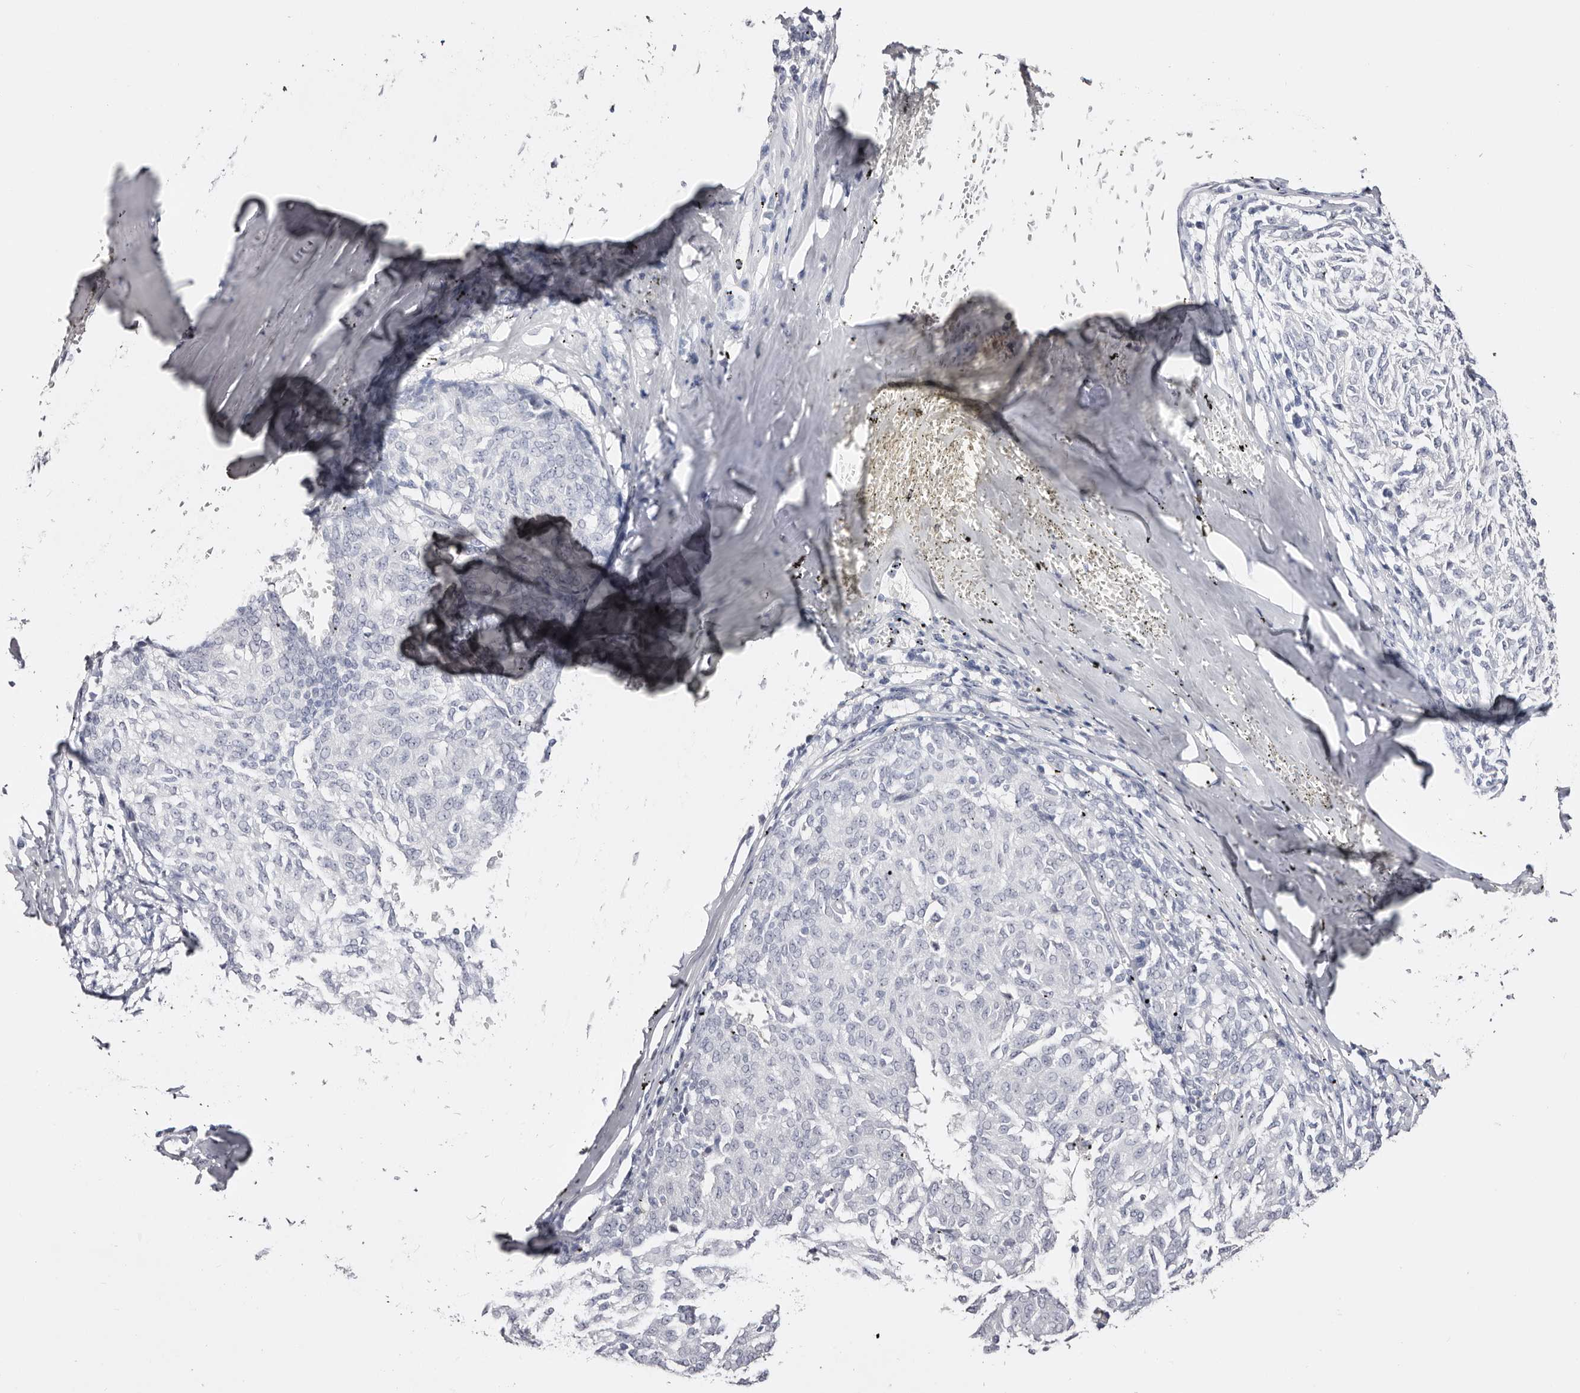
{"staining": {"intensity": "negative", "quantity": "none", "location": "none"}, "tissue": "melanoma", "cell_type": "Tumor cells", "image_type": "cancer", "snomed": [{"axis": "morphology", "description": "Malignant melanoma, NOS"}, {"axis": "topography", "description": "Skin"}], "caption": "This is a photomicrograph of IHC staining of melanoma, which shows no staining in tumor cells.", "gene": "AKNAD1", "patient": {"sex": "female", "age": 72}}